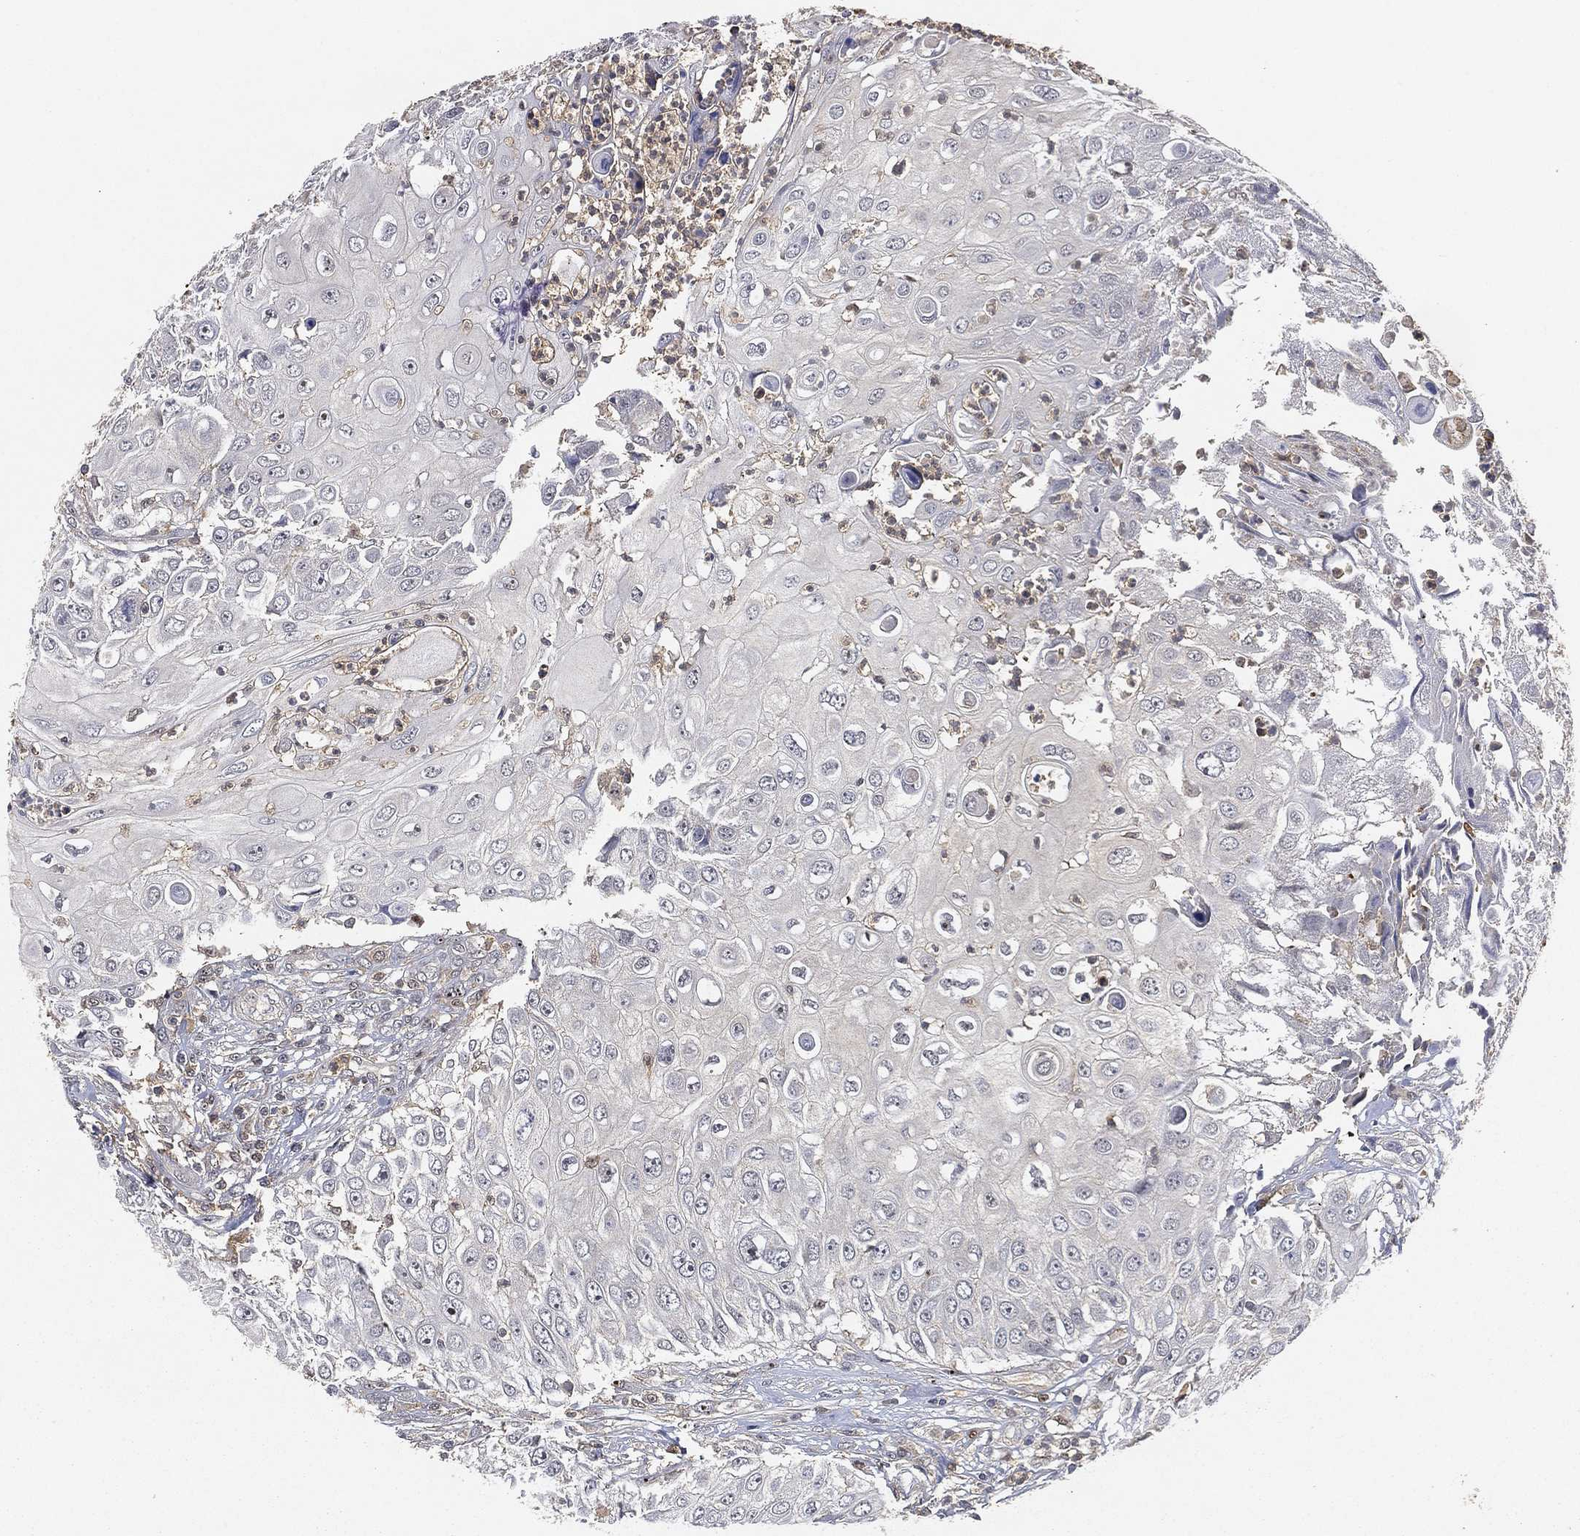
{"staining": {"intensity": "negative", "quantity": "none", "location": "none"}, "tissue": "urothelial cancer", "cell_type": "Tumor cells", "image_type": "cancer", "snomed": [{"axis": "morphology", "description": "Urothelial carcinoma, High grade"}, {"axis": "topography", "description": "Urinary bladder"}], "caption": "Immunohistochemistry micrograph of neoplastic tissue: high-grade urothelial carcinoma stained with DAB (3,3'-diaminobenzidine) reveals no significant protein positivity in tumor cells.", "gene": "CRYL1", "patient": {"sex": "female", "age": 79}}